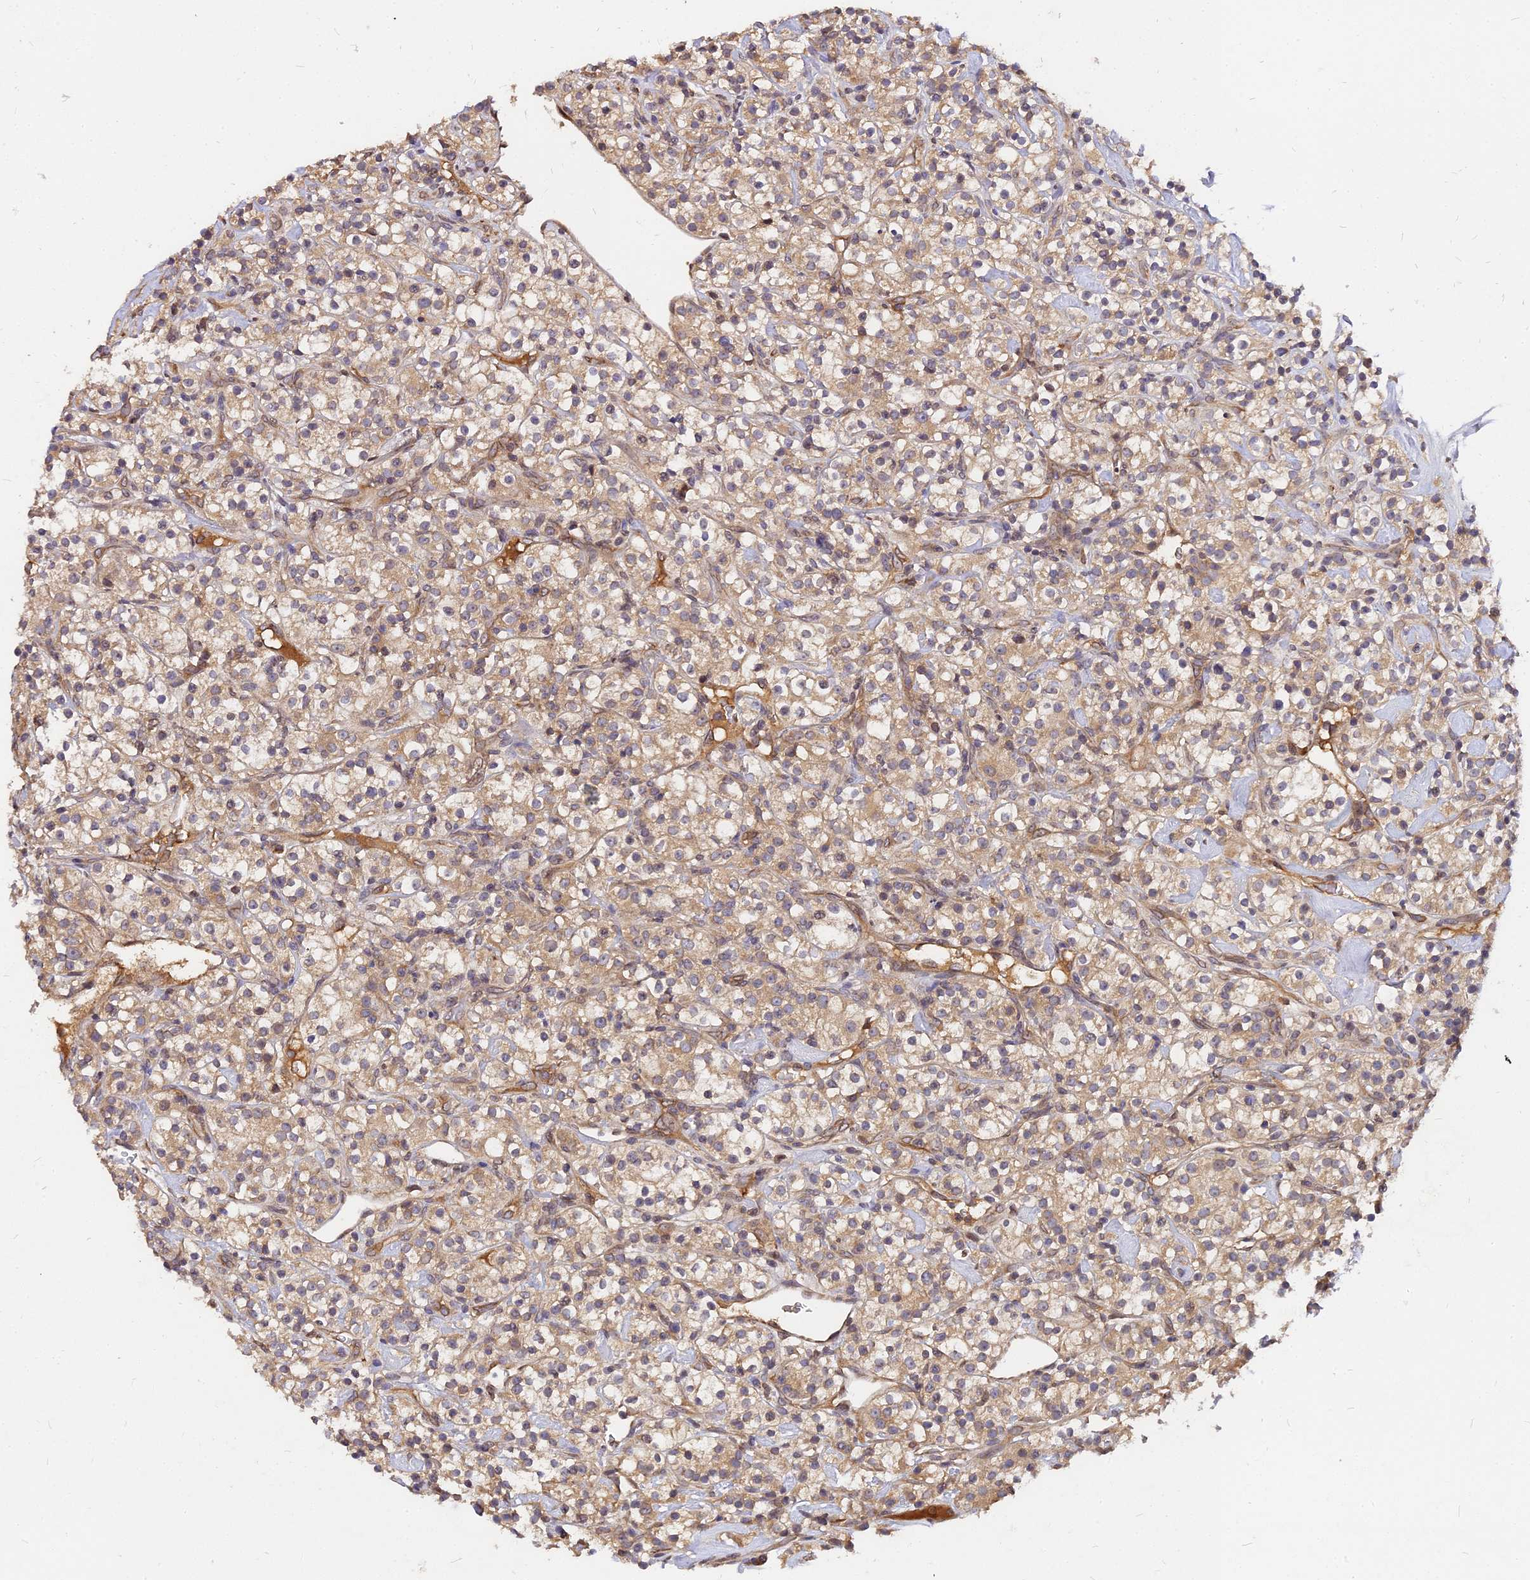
{"staining": {"intensity": "weak", "quantity": ">75%", "location": "cytoplasmic/membranous"}, "tissue": "renal cancer", "cell_type": "Tumor cells", "image_type": "cancer", "snomed": [{"axis": "morphology", "description": "Adenocarcinoma, NOS"}, {"axis": "topography", "description": "Kidney"}], "caption": "An image of adenocarcinoma (renal) stained for a protein shows weak cytoplasmic/membranous brown staining in tumor cells.", "gene": "PDE4D", "patient": {"sex": "male", "age": 77}}